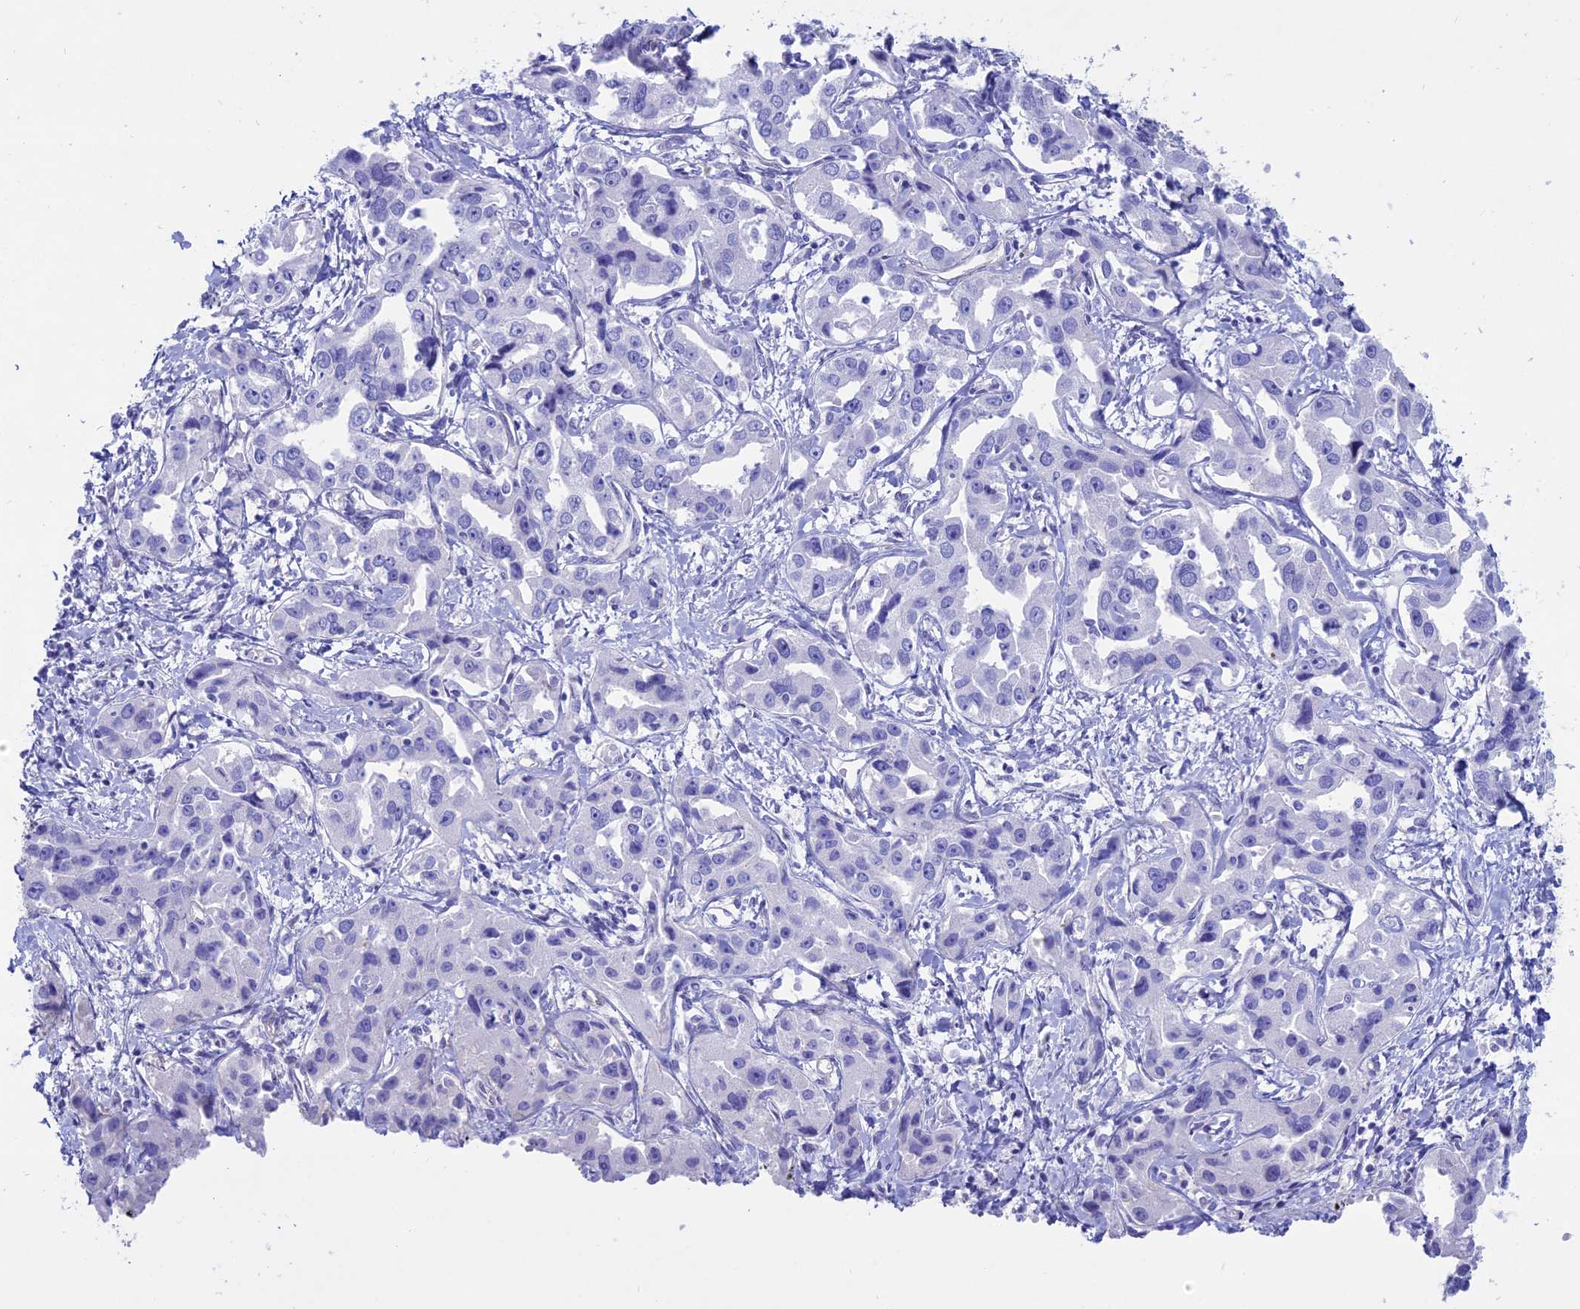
{"staining": {"intensity": "negative", "quantity": "none", "location": "none"}, "tissue": "liver cancer", "cell_type": "Tumor cells", "image_type": "cancer", "snomed": [{"axis": "morphology", "description": "Cholangiocarcinoma"}, {"axis": "topography", "description": "Liver"}], "caption": "Tumor cells are negative for protein expression in human liver cancer.", "gene": "OR2AE1", "patient": {"sex": "male", "age": 59}}